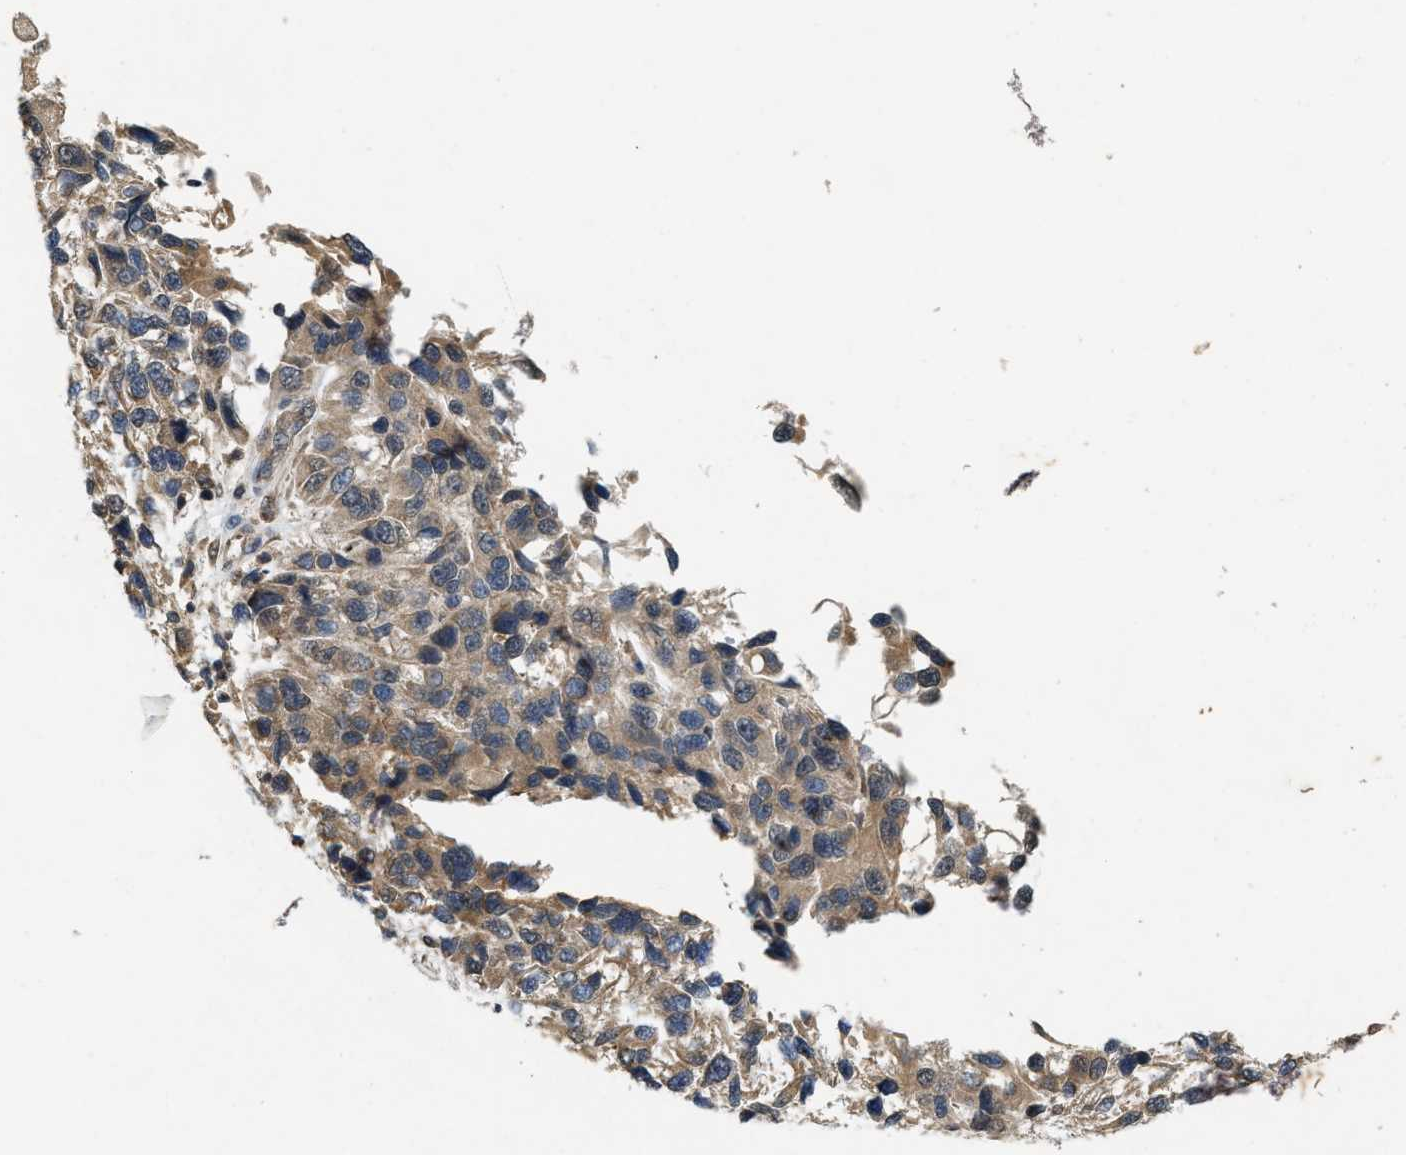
{"staining": {"intensity": "moderate", "quantity": ">75%", "location": "cytoplasmic/membranous"}, "tissue": "melanoma", "cell_type": "Tumor cells", "image_type": "cancer", "snomed": [{"axis": "morphology", "description": "Malignant melanoma, NOS"}, {"axis": "topography", "description": "Skin"}], "caption": "Protein staining of malignant melanoma tissue demonstrates moderate cytoplasmic/membranous expression in approximately >75% of tumor cells. (IHC, brightfield microscopy, high magnification).", "gene": "KIF21A", "patient": {"sex": "male", "age": 53}}